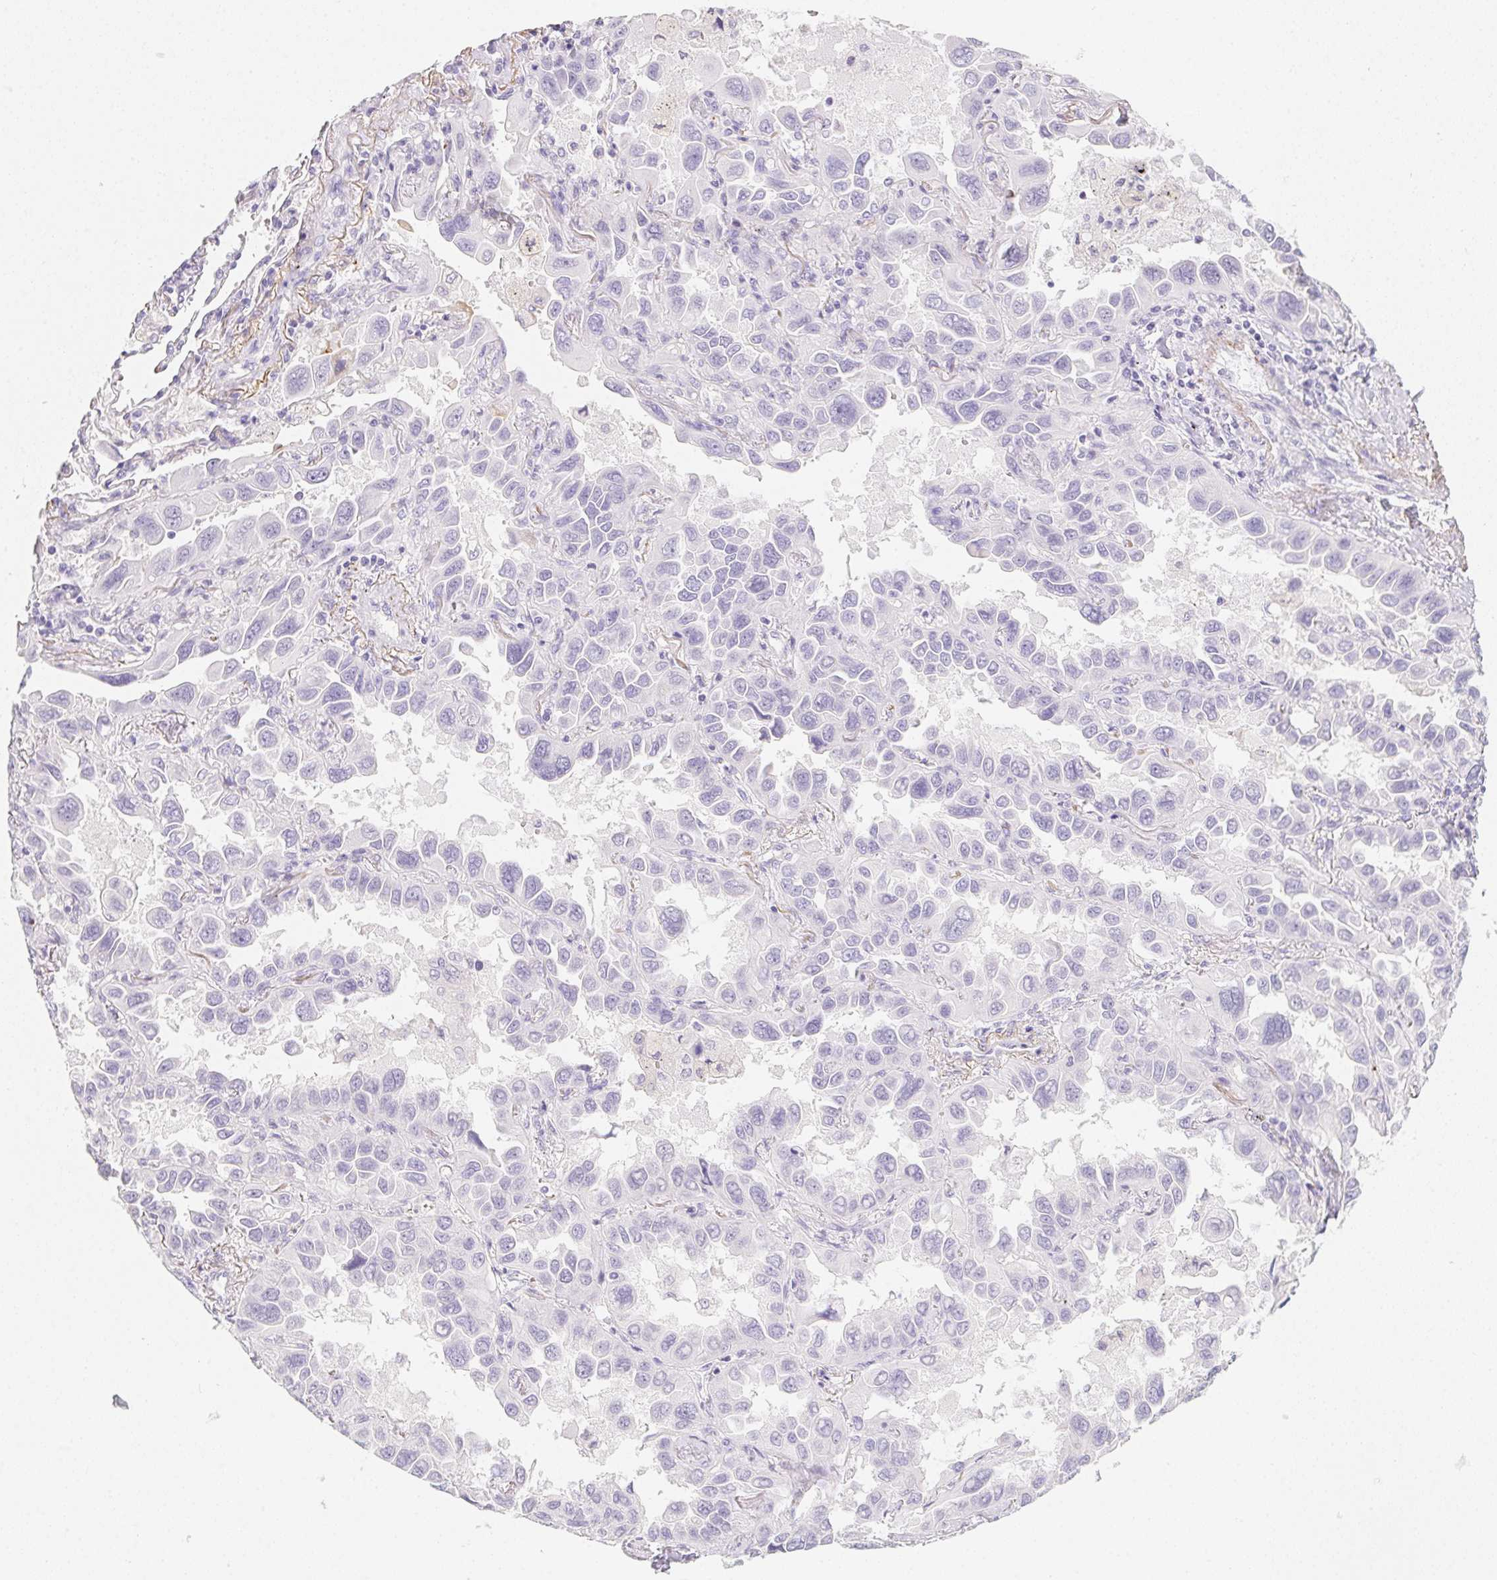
{"staining": {"intensity": "negative", "quantity": "none", "location": "none"}, "tissue": "lung cancer", "cell_type": "Tumor cells", "image_type": "cancer", "snomed": [{"axis": "morphology", "description": "Adenocarcinoma, NOS"}, {"axis": "topography", "description": "Lung"}], "caption": "Tumor cells are negative for protein expression in human lung cancer (adenocarcinoma).", "gene": "MYL4", "patient": {"sex": "male", "age": 64}}